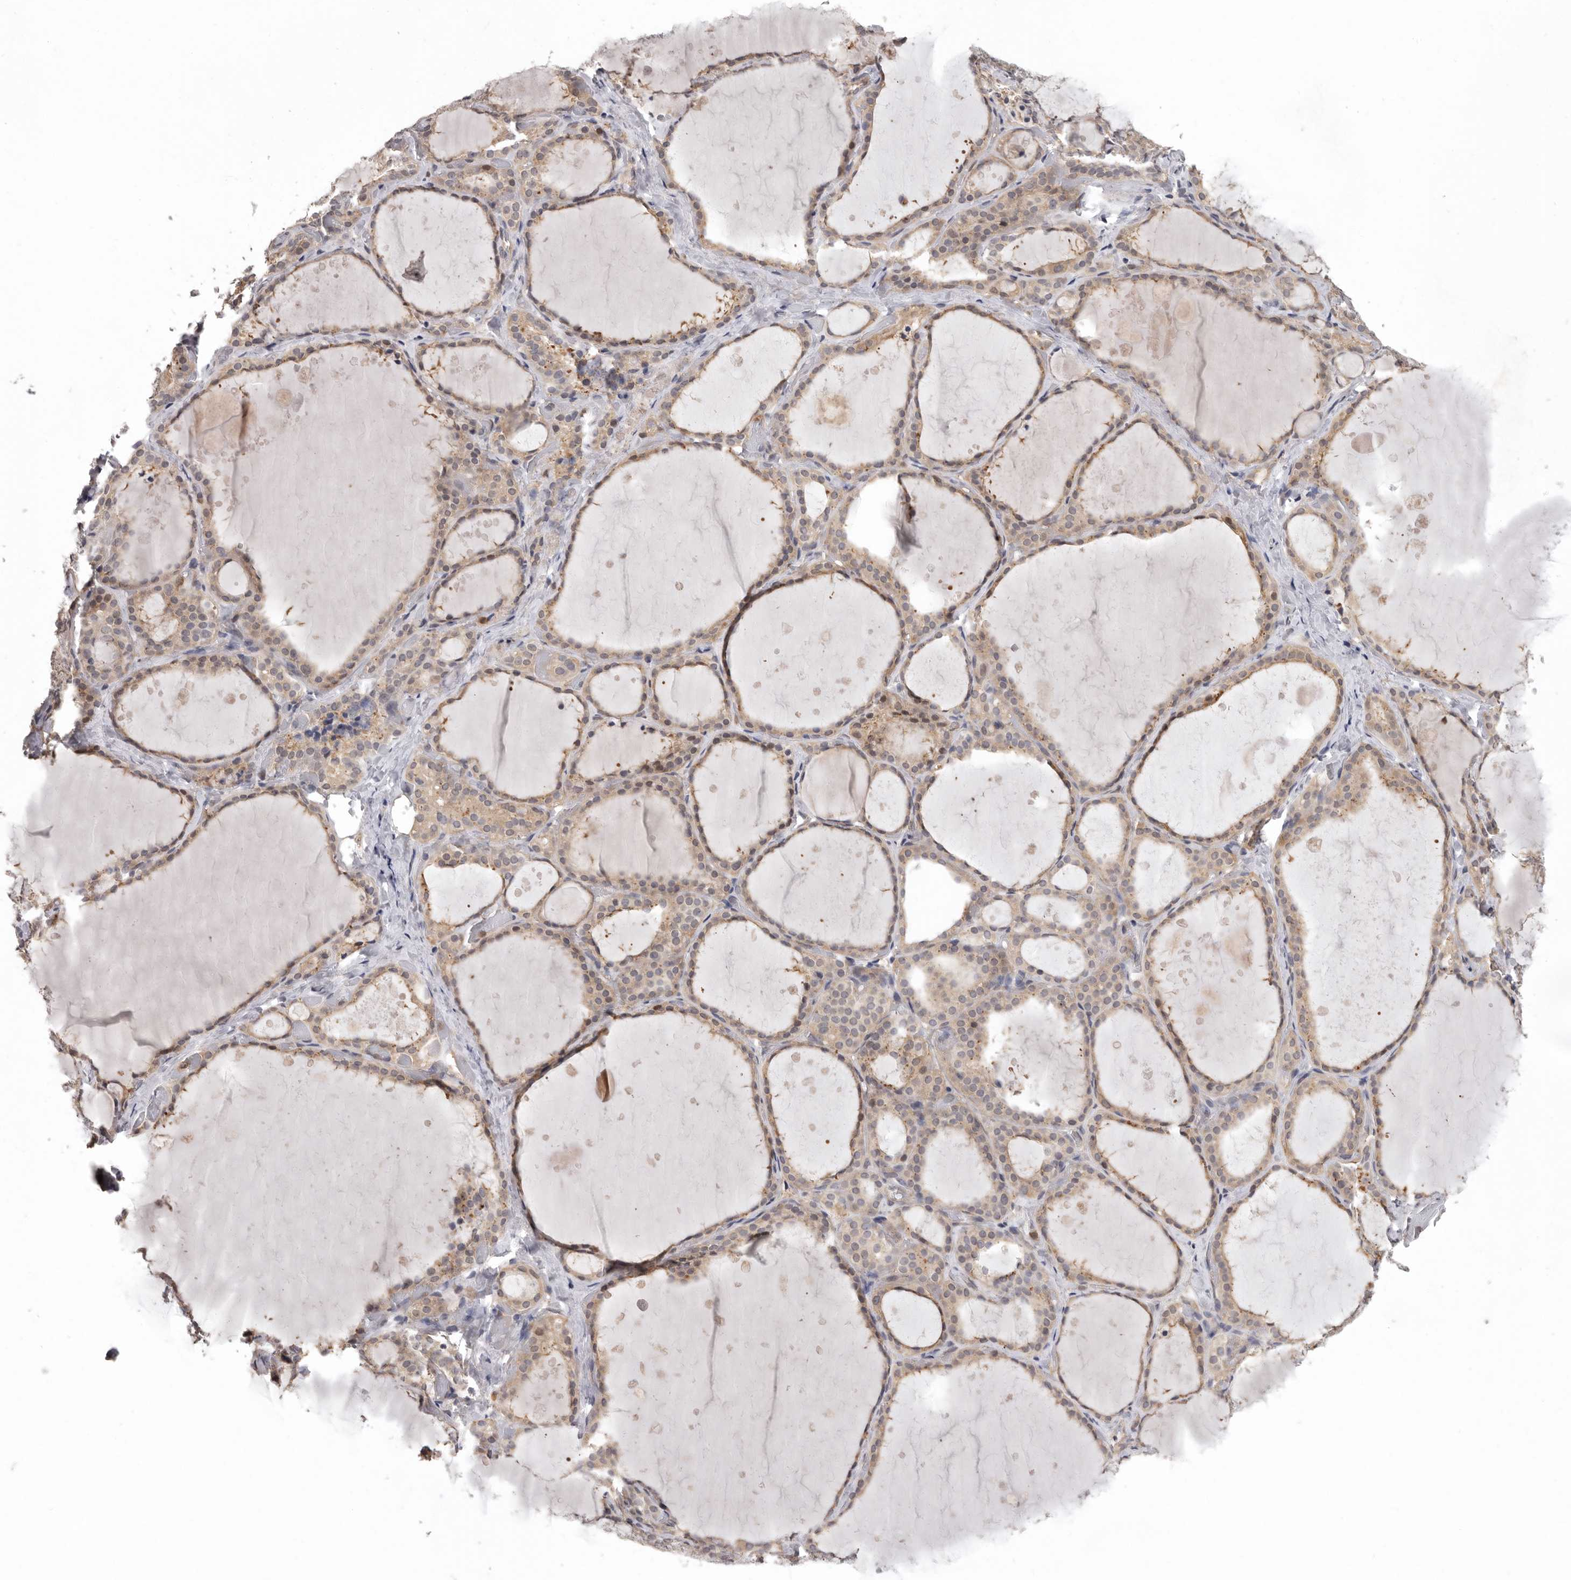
{"staining": {"intensity": "weak", "quantity": ">75%", "location": "cytoplasmic/membranous"}, "tissue": "thyroid gland", "cell_type": "Glandular cells", "image_type": "normal", "snomed": [{"axis": "morphology", "description": "Normal tissue, NOS"}, {"axis": "topography", "description": "Thyroid gland"}], "caption": "This image displays IHC staining of normal human thyroid gland, with low weak cytoplasmic/membranous expression in about >75% of glandular cells.", "gene": "RALGPS2", "patient": {"sex": "female", "age": 44}}